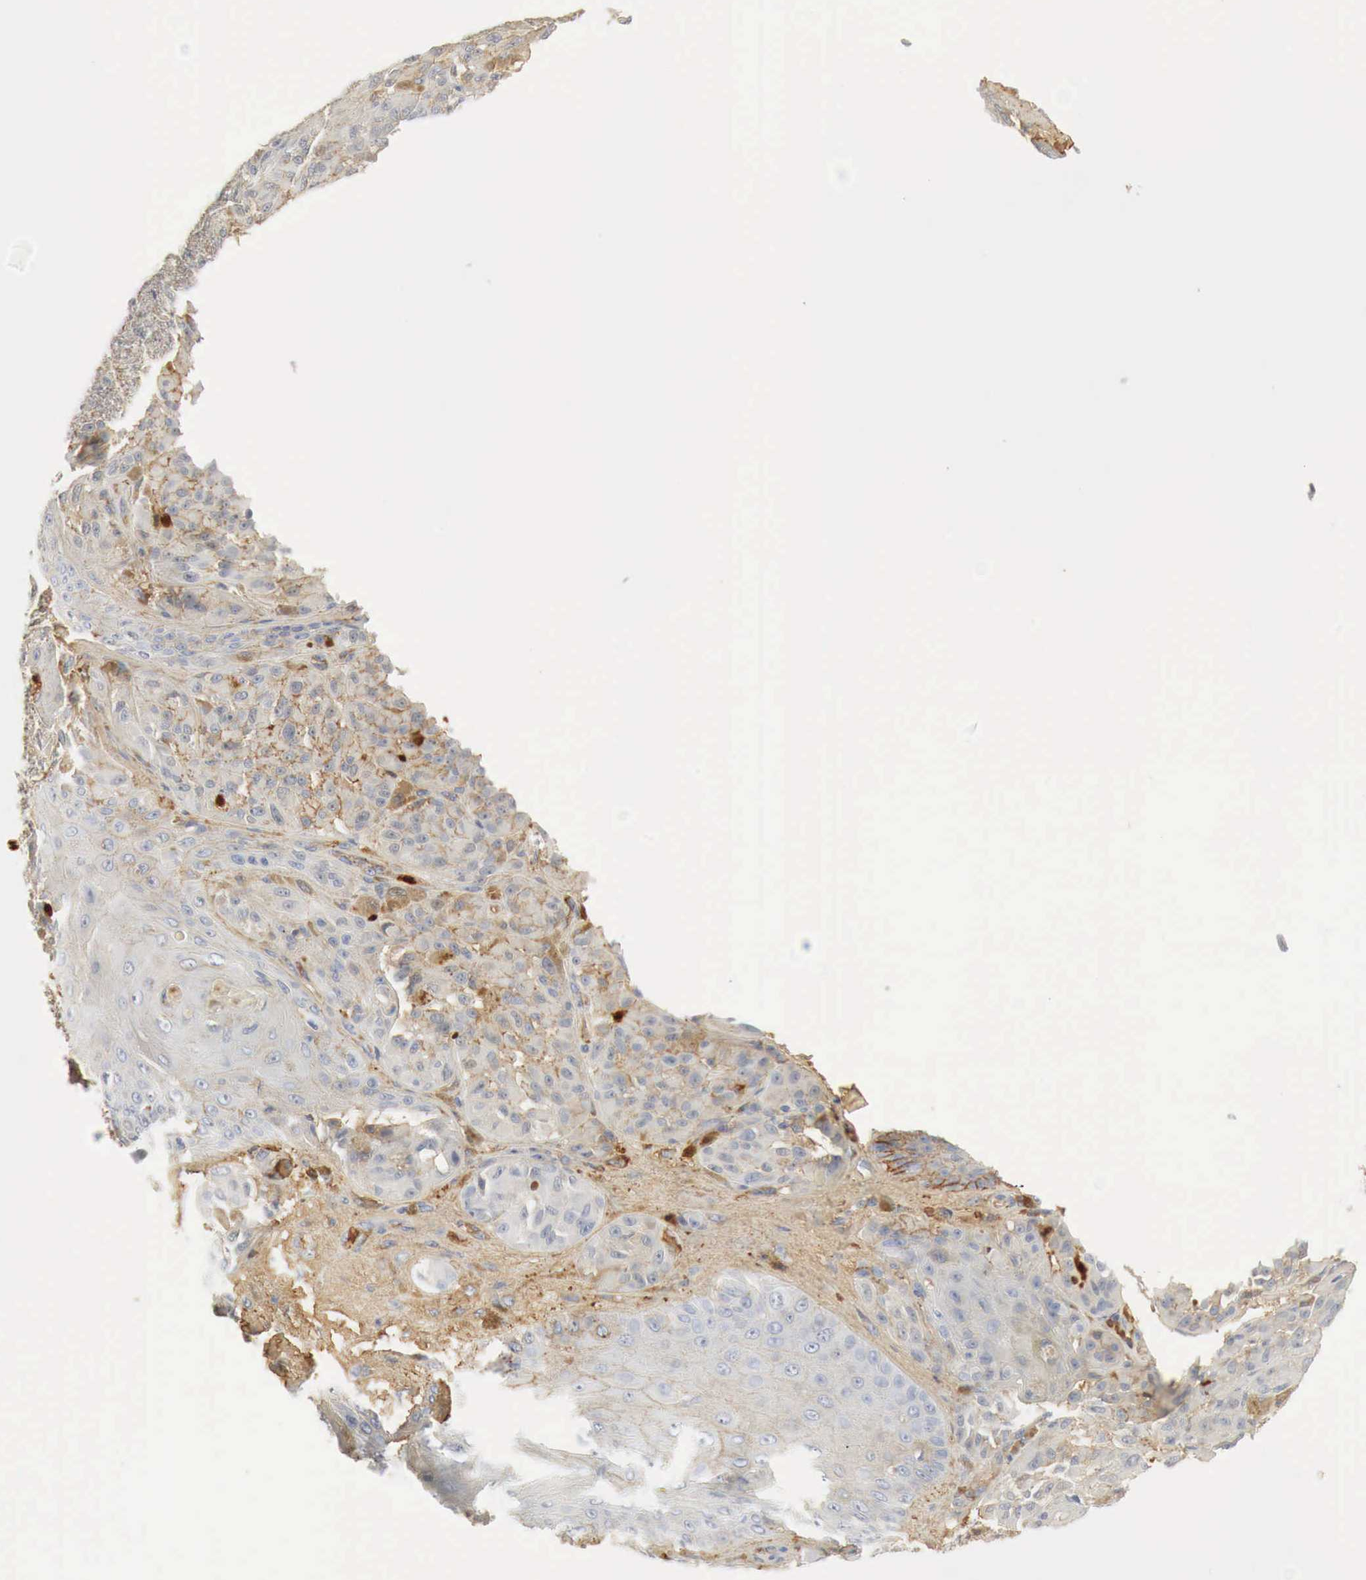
{"staining": {"intensity": "moderate", "quantity": "25%-75%", "location": "cytoplasmic/membranous"}, "tissue": "melanoma", "cell_type": "Tumor cells", "image_type": "cancer", "snomed": [{"axis": "morphology", "description": "Malignant melanoma, NOS"}, {"axis": "topography", "description": "Skin"}], "caption": "Melanoma tissue reveals moderate cytoplasmic/membranous positivity in about 25%-75% of tumor cells (IHC, brightfield microscopy, high magnification).", "gene": "IGLC3", "patient": {"sex": "male", "age": 44}}